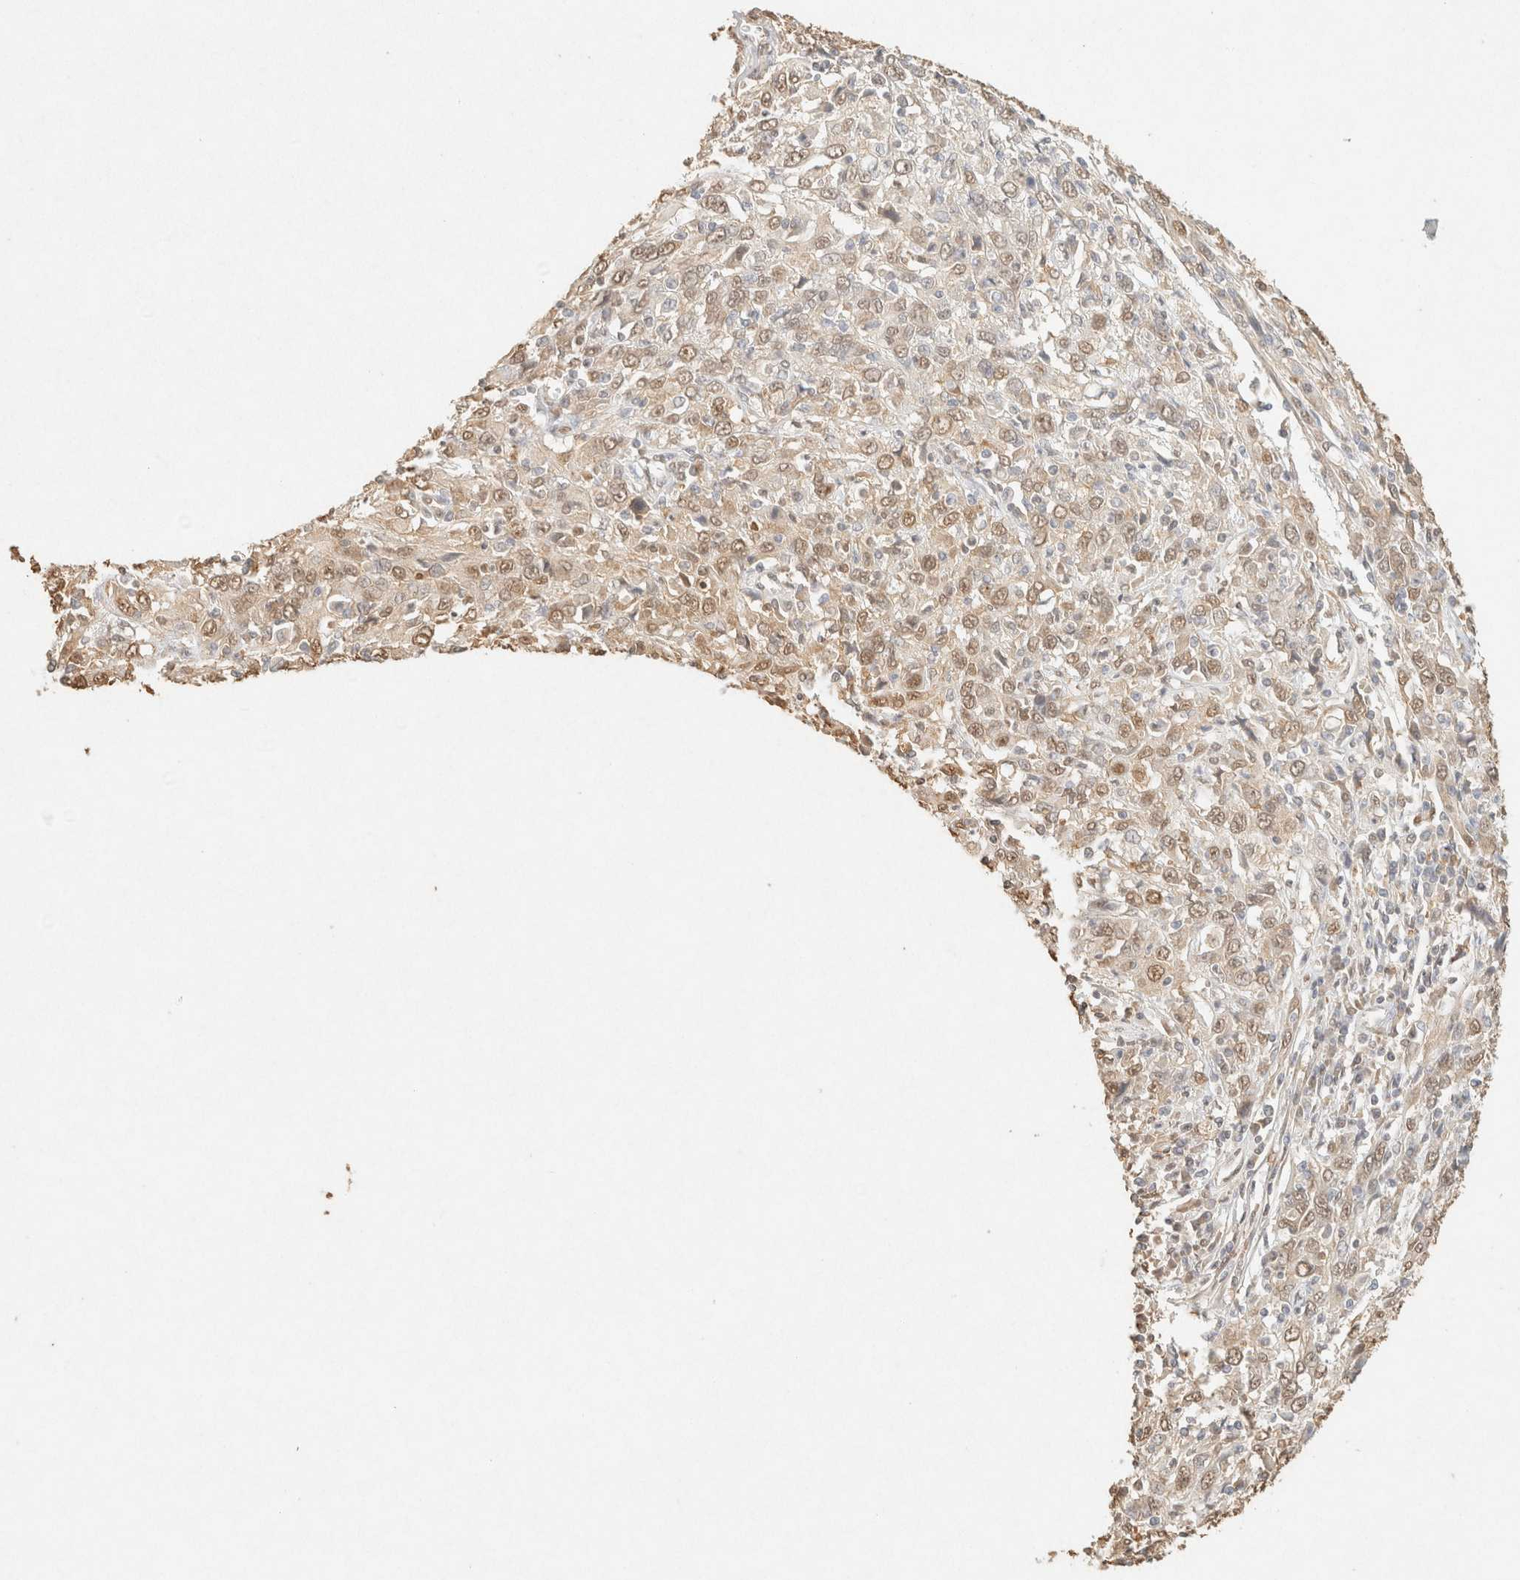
{"staining": {"intensity": "weak", "quantity": ">75%", "location": "nuclear"}, "tissue": "cervical cancer", "cell_type": "Tumor cells", "image_type": "cancer", "snomed": [{"axis": "morphology", "description": "Squamous cell carcinoma, NOS"}, {"axis": "topography", "description": "Cervix"}], "caption": "Cervical squamous cell carcinoma stained for a protein exhibits weak nuclear positivity in tumor cells.", "gene": "S100A13", "patient": {"sex": "female", "age": 46}}